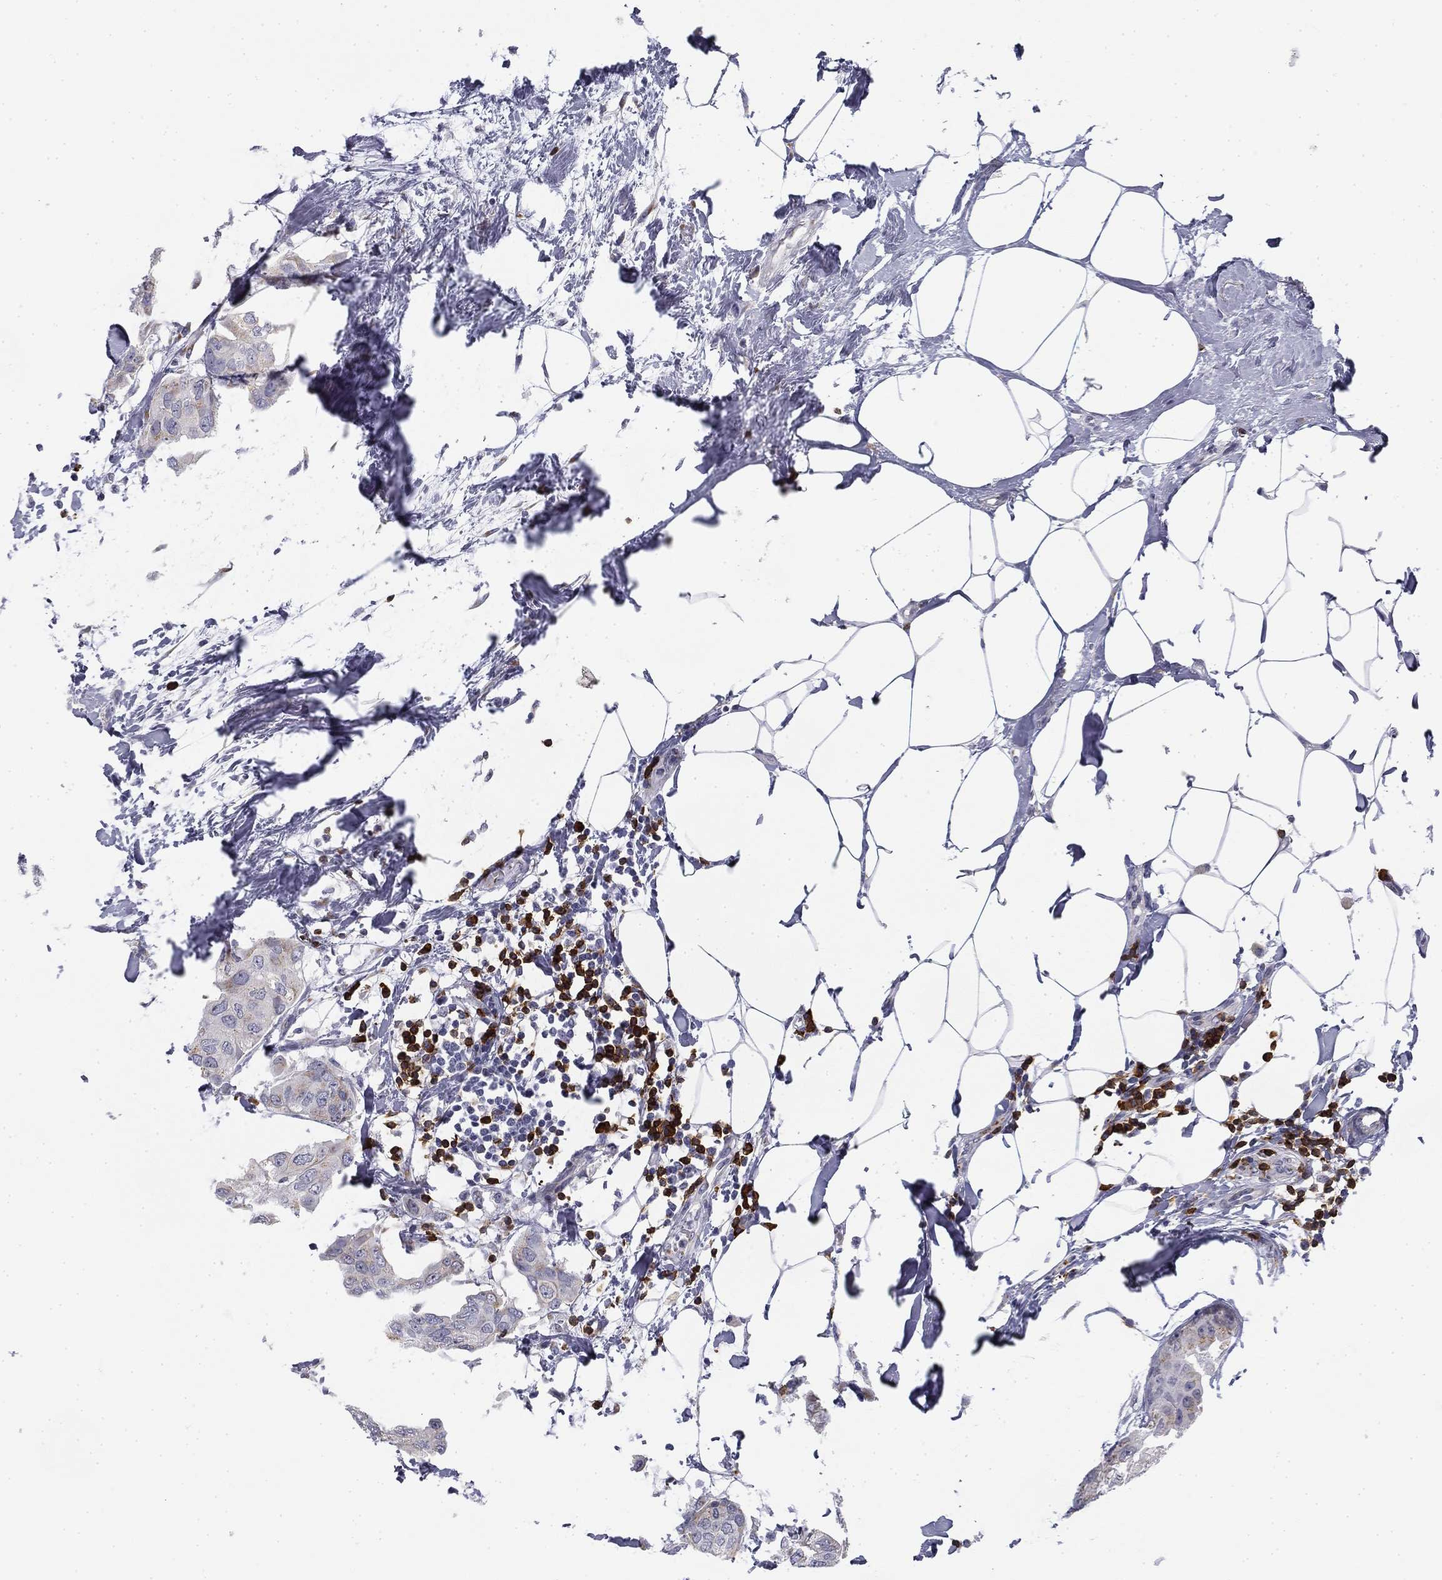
{"staining": {"intensity": "negative", "quantity": "none", "location": "none"}, "tissue": "breast cancer", "cell_type": "Tumor cells", "image_type": "cancer", "snomed": [{"axis": "morphology", "description": "Normal tissue, NOS"}, {"axis": "morphology", "description": "Duct carcinoma"}, {"axis": "topography", "description": "Breast"}], "caption": "Tumor cells show no significant positivity in breast cancer (intraductal carcinoma).", "gene": "TRAT1", "patient": {"sex": "female", "age": 40}}